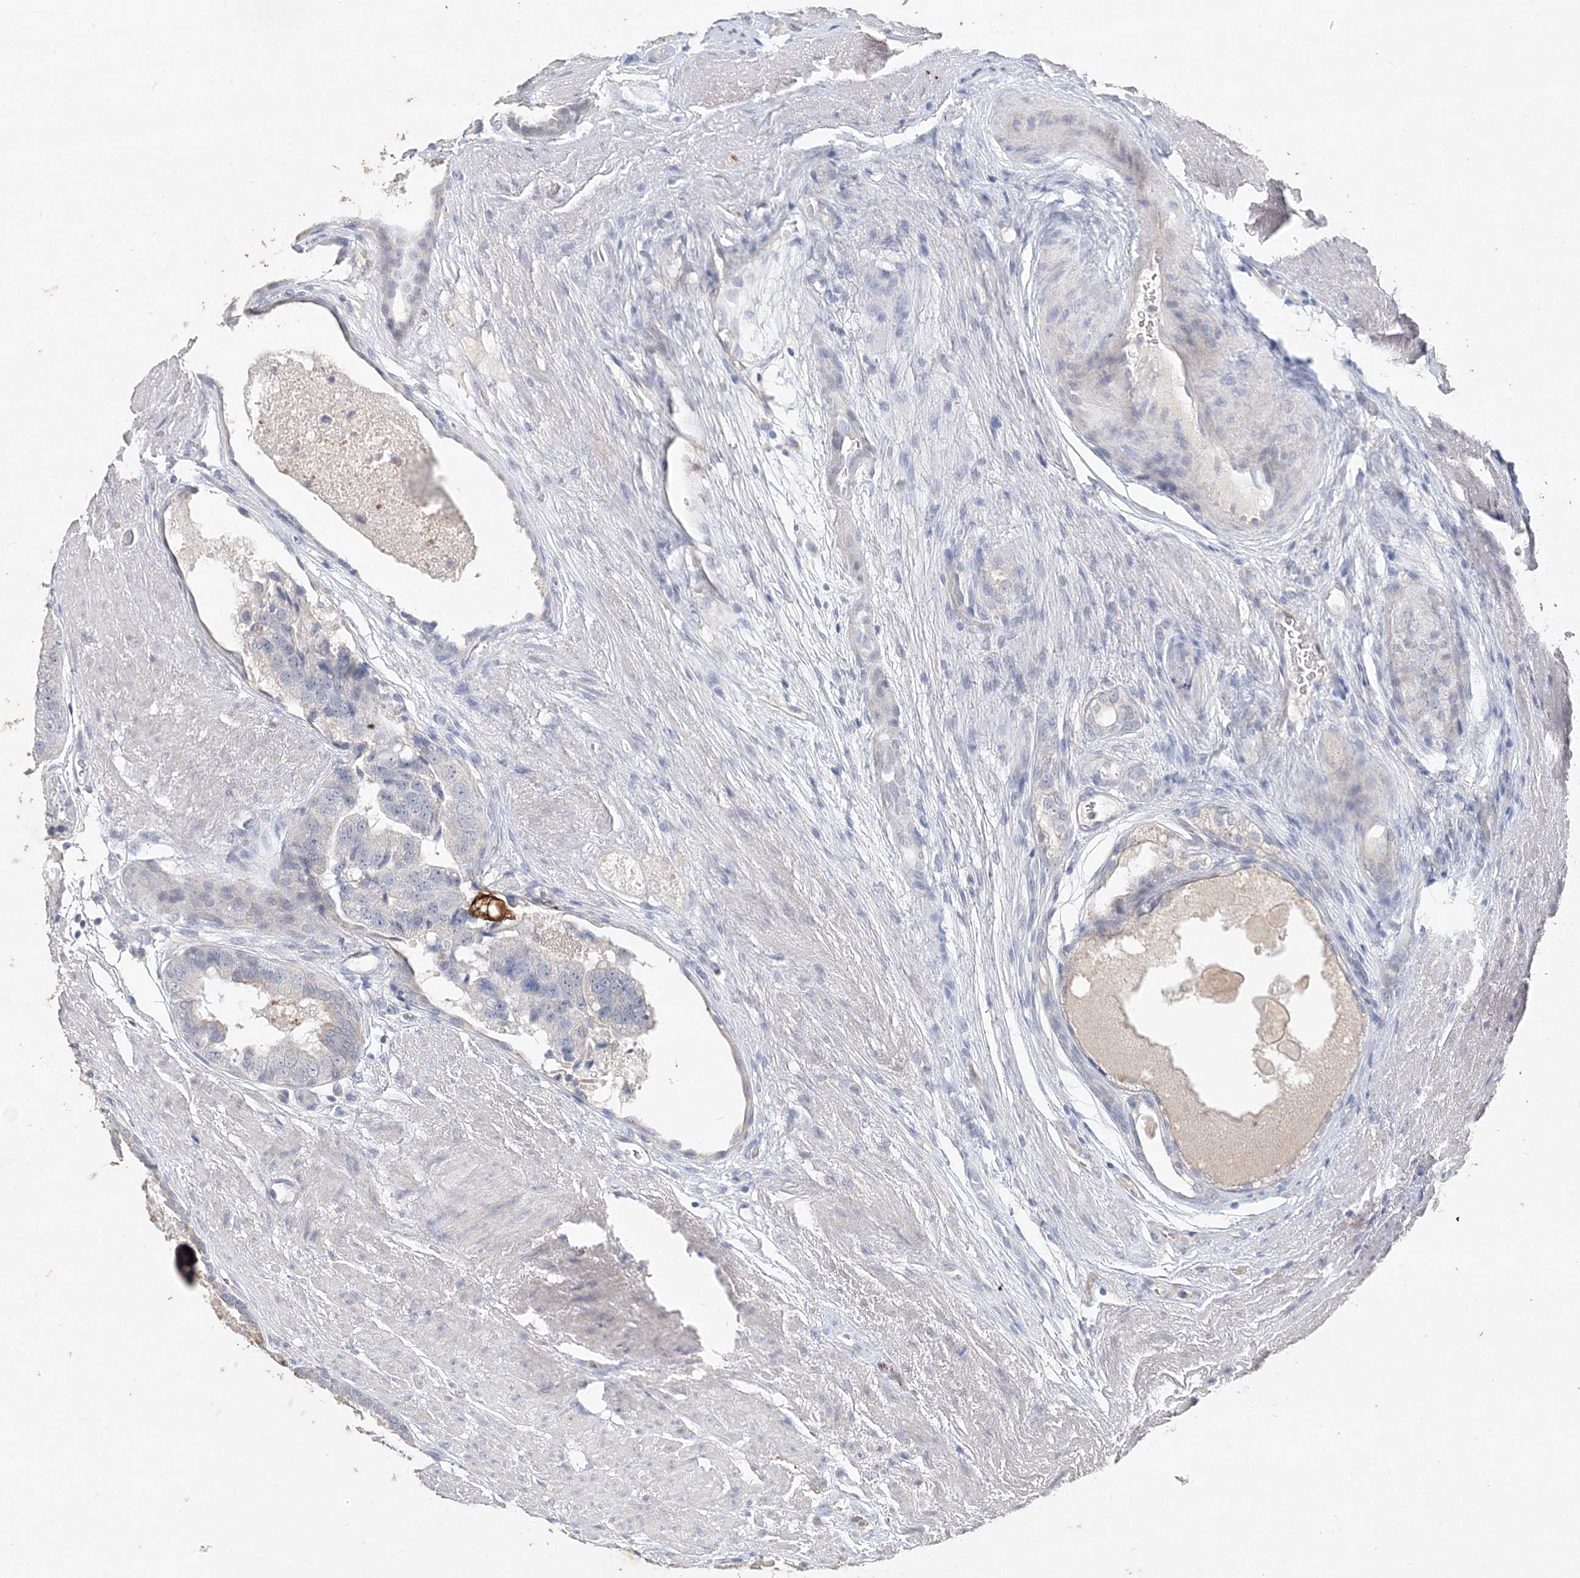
{"staining": {"intensity": "negative", "quantity": "none", "location": "none"}, "tissue": "prostate cancer", "cell_type": "Tumor cells", "image_type": "cancer", "snomed": [{"axis": "morphology", "description": "Adenocarcinoma, High grade"}, {"axis": "topography", "description": "Prostate"}], "caption": "There is no significant staining in tumor cells of adenocarcinoma (high-grade) (prostate). Nuclei are stained in blue.", "gene": "DNAH5", "patient": {"sex": "male", "age": 70}}